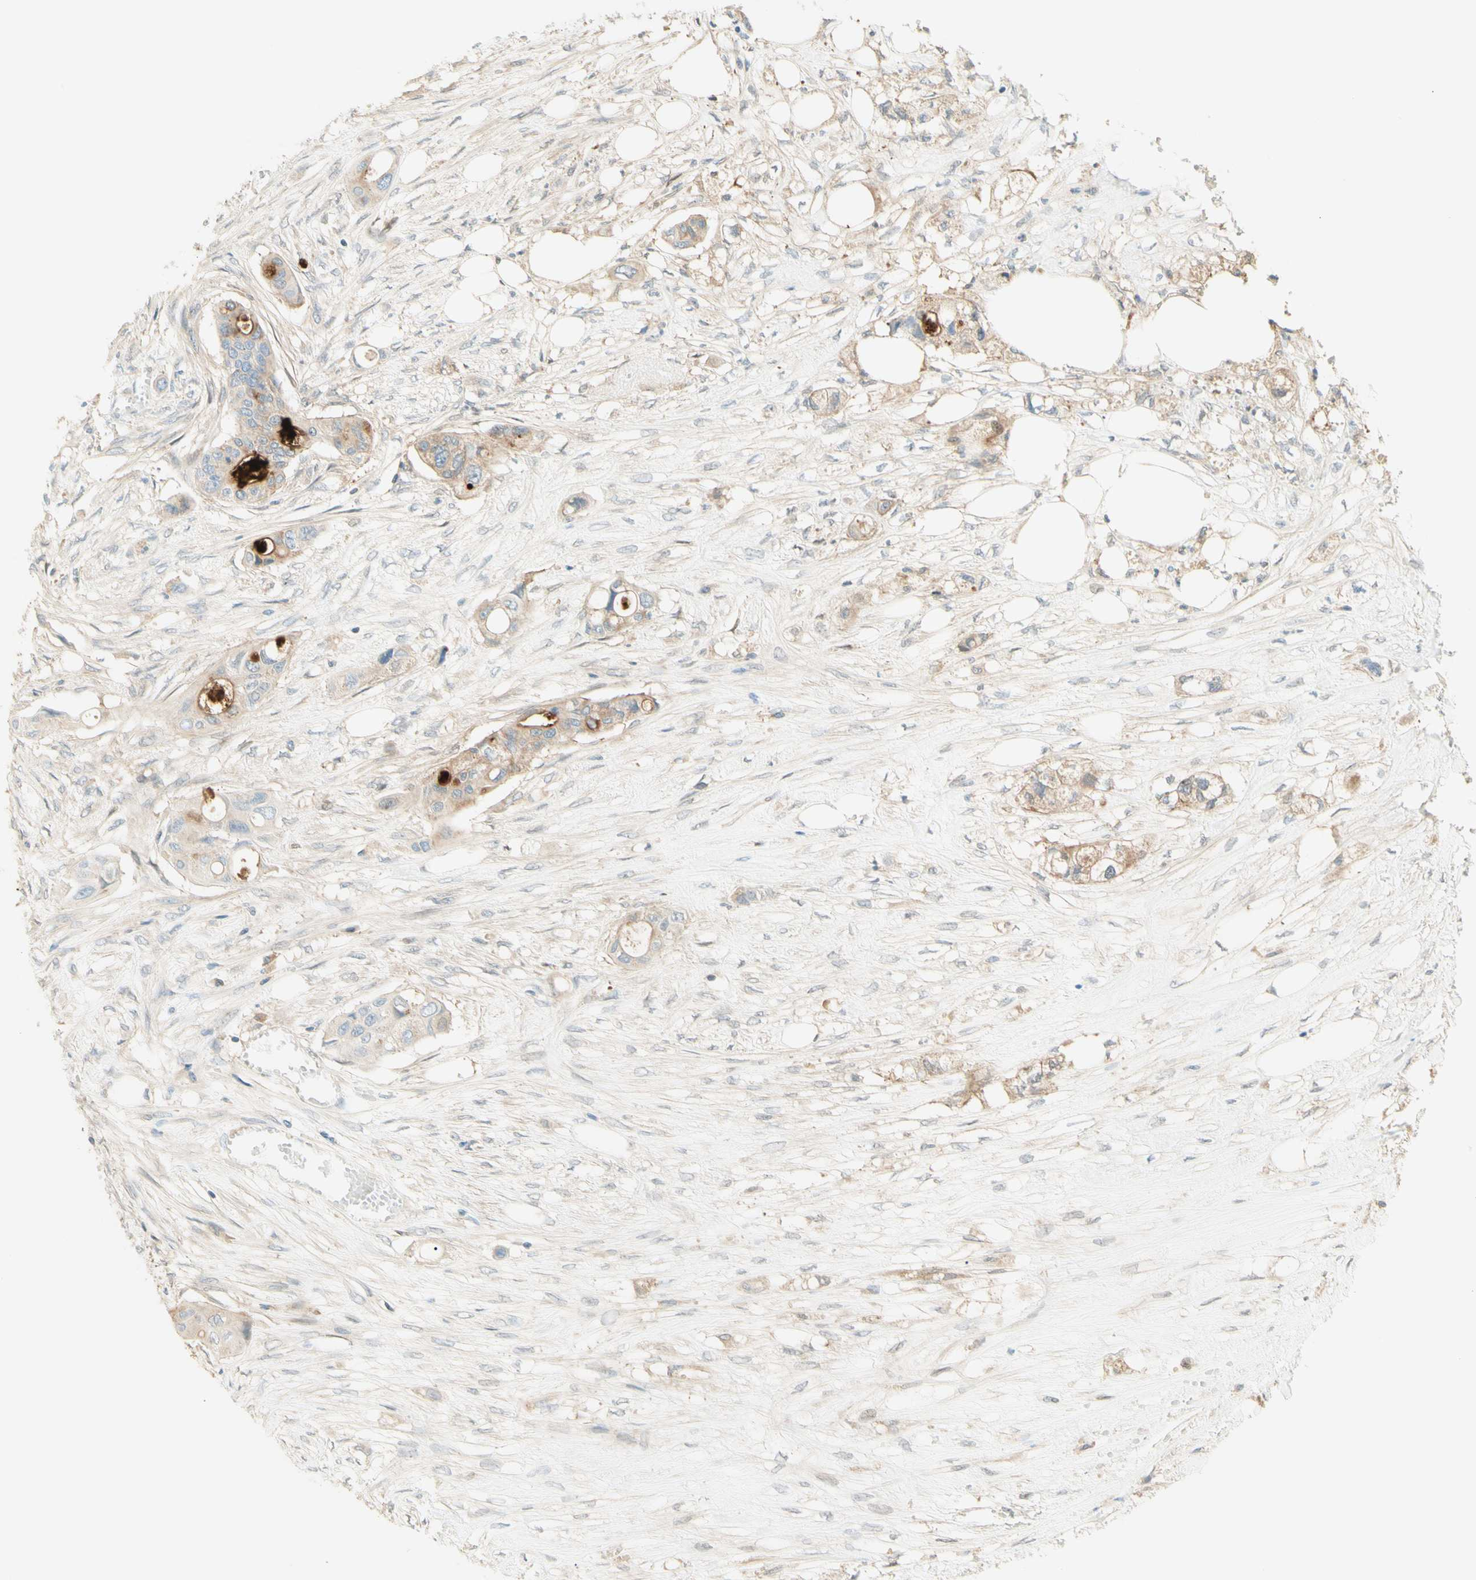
{"staining": {"intensity": "moderate", "quantity": "25%-75%", "location": "cytoplasmic/membranous"}, "tissue": "colorectal cancer", "cell_type": "Tumor cells", "image_type": "cancer", "snomed": [{"axis": "morphology", "description": "Adenocarcinoma, NOS"}, {"axis": "topography", "description": "Colon"}], "caption": "IHC of colorectal cancer (adenocarcinoma) reveals medium levels of moderate cytoplasmic/membranous staining in approximately 25%-75% of tumor cells.", "gene": "PROM1", "patient": {"sex": "female", "age": 57}}